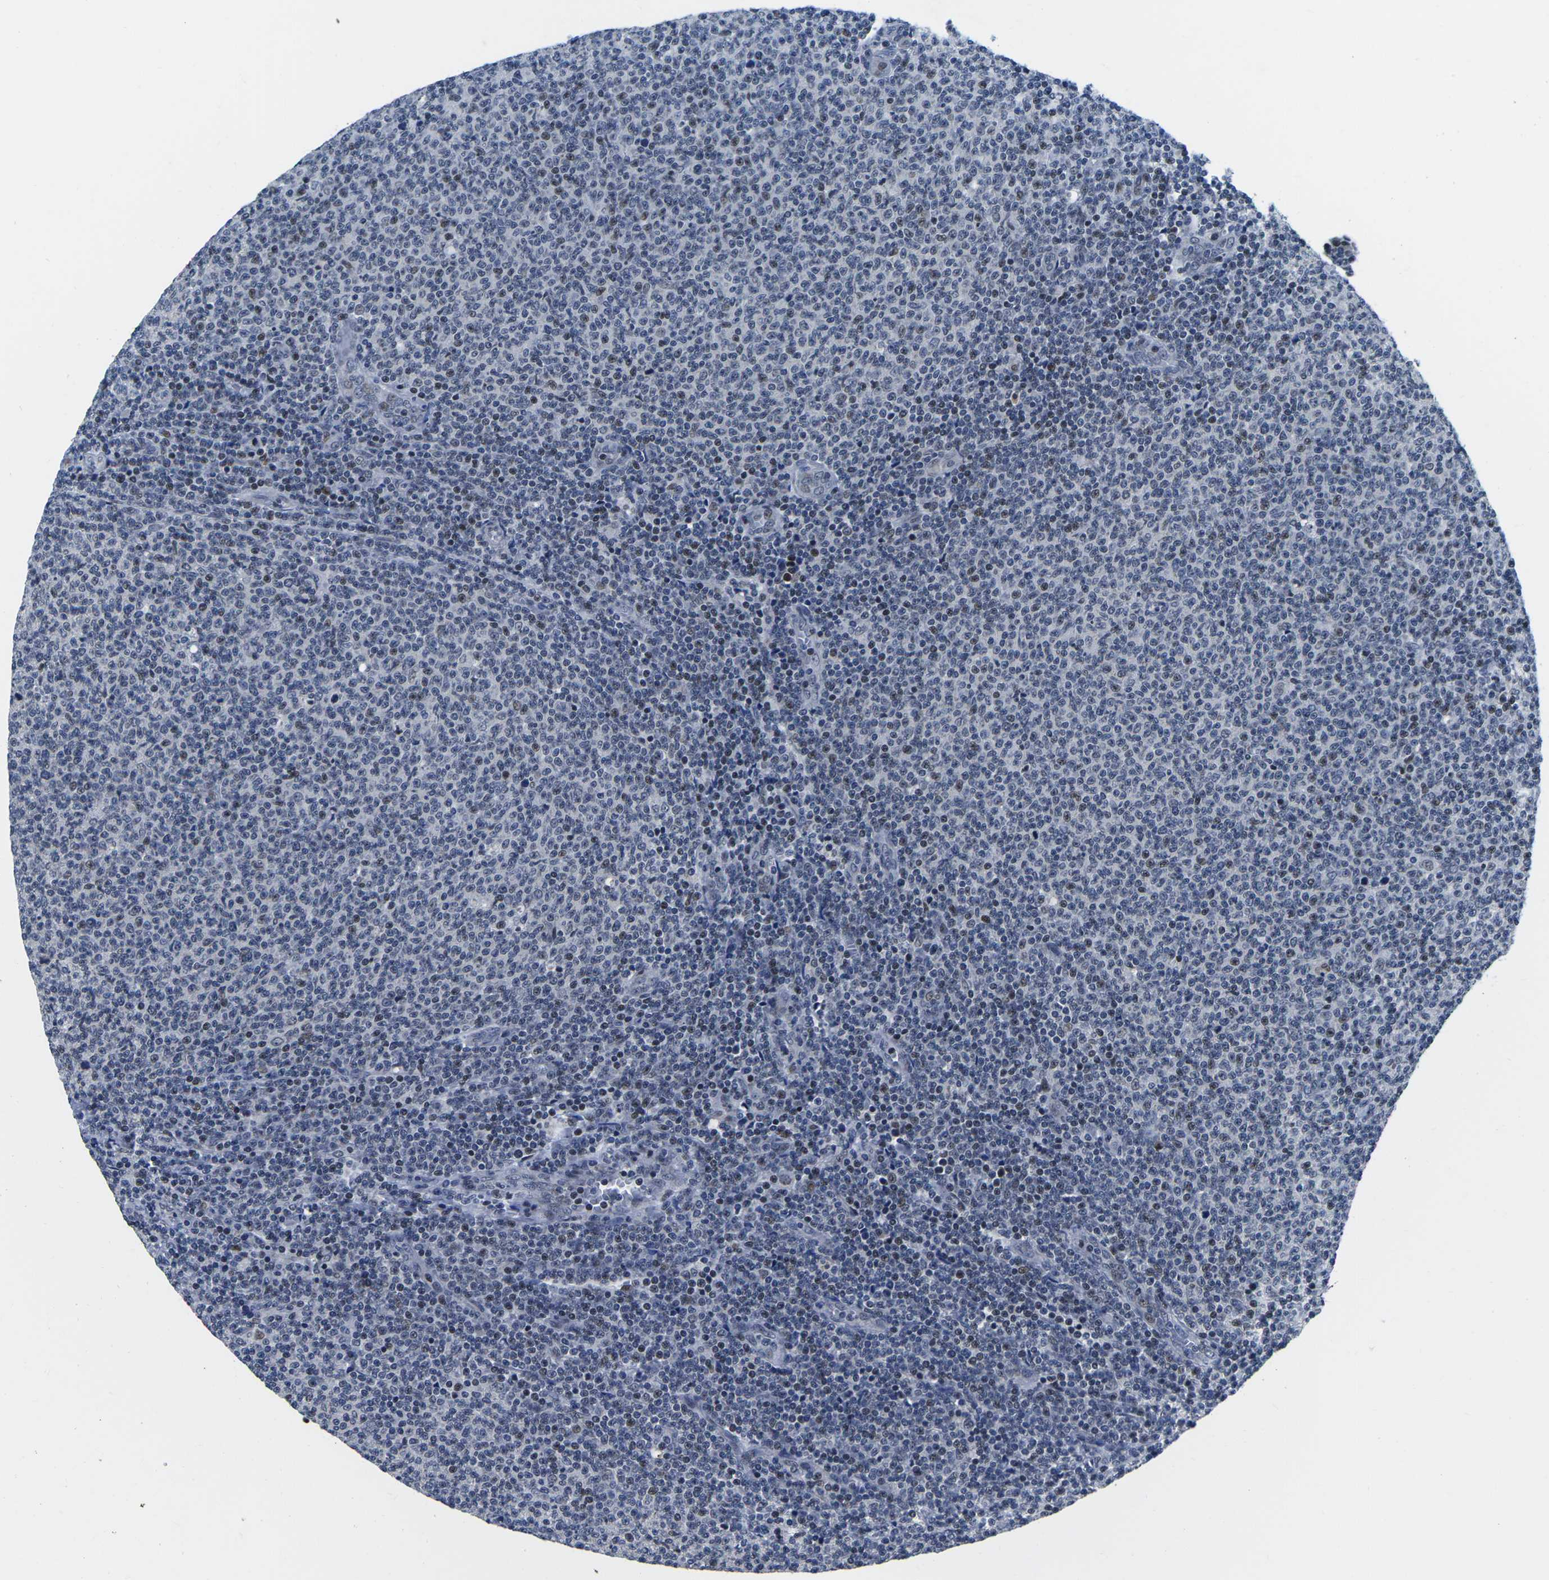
{"staining": {"intensity": "weak", "quantity": "25%-75%", "location": "nuclear"}, "tissue": "lymphoma", "cell_type": "Tumor cells", "image_type": "cancer", "snomed": [{"axis": "morphology", "description": "Malignant lymphoma, non-Hodgkin's type, Low grade"}, {"axis": "topography", "description": "Lymph node"}], "caption": "Immunohistochemical staining of lymphoma displays low levels of weak nuclear protein staining in about 25%-75% of tumor cells.", "gene": "CDC73", "patient": {"sex": "male", "age": 66}}